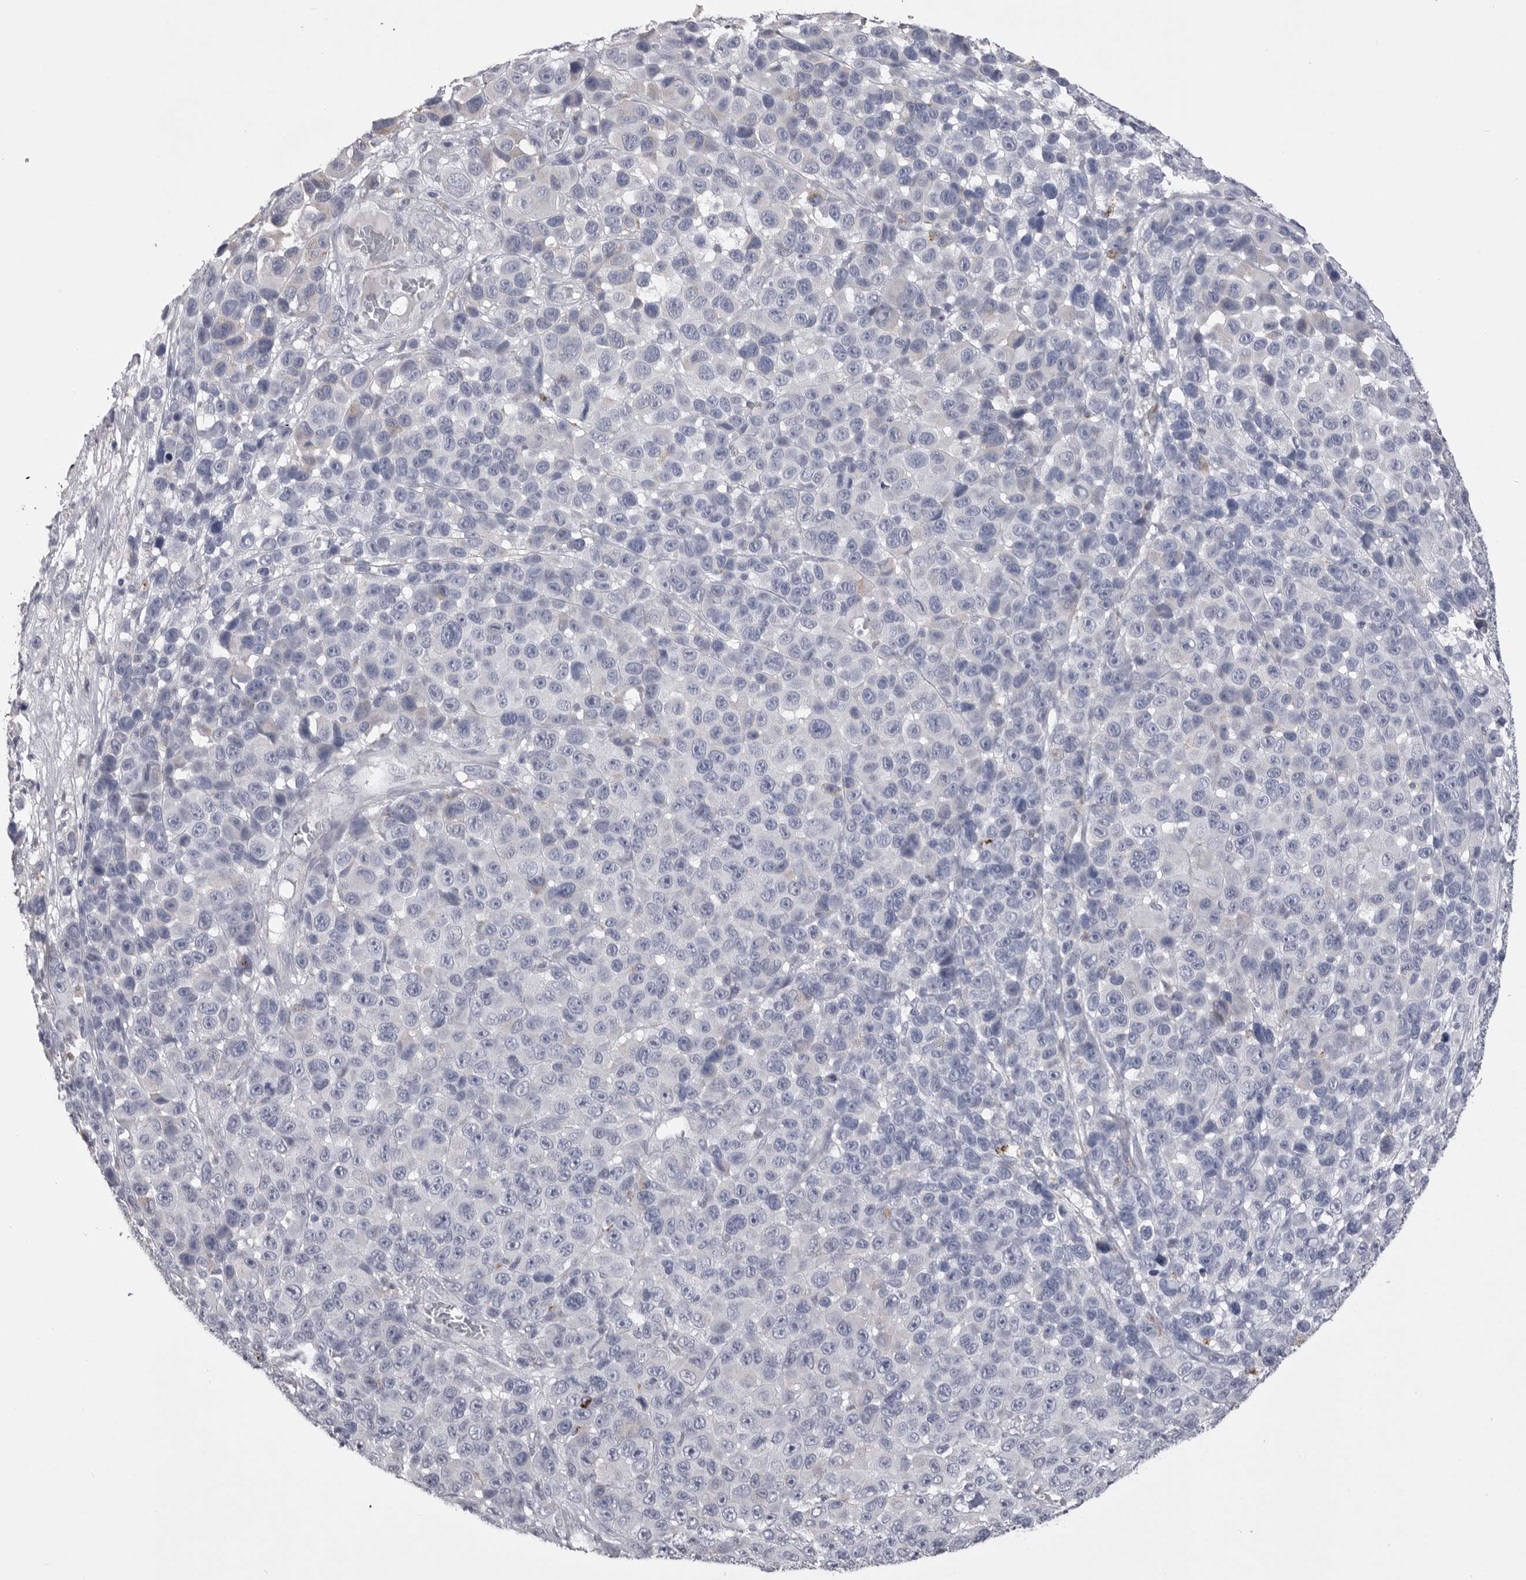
{"staining": {"intensity": "negative", "quantity": "none", "location": "none"}, "tissue": "melanoma", "cell_type": "Tumor cells", "image_type": "cancer", "snomed": [{"axis": "morphology", "description": "Malignant melanoma, NOS"}, {"axis": "topography", "description": "Skin"}], "caption": "Human melanoma stained for a protein using immunohistochemistry displays no expression in tumor cells.", "gene": "PSPN", "patient": {"sex": "male", "age": 53}}